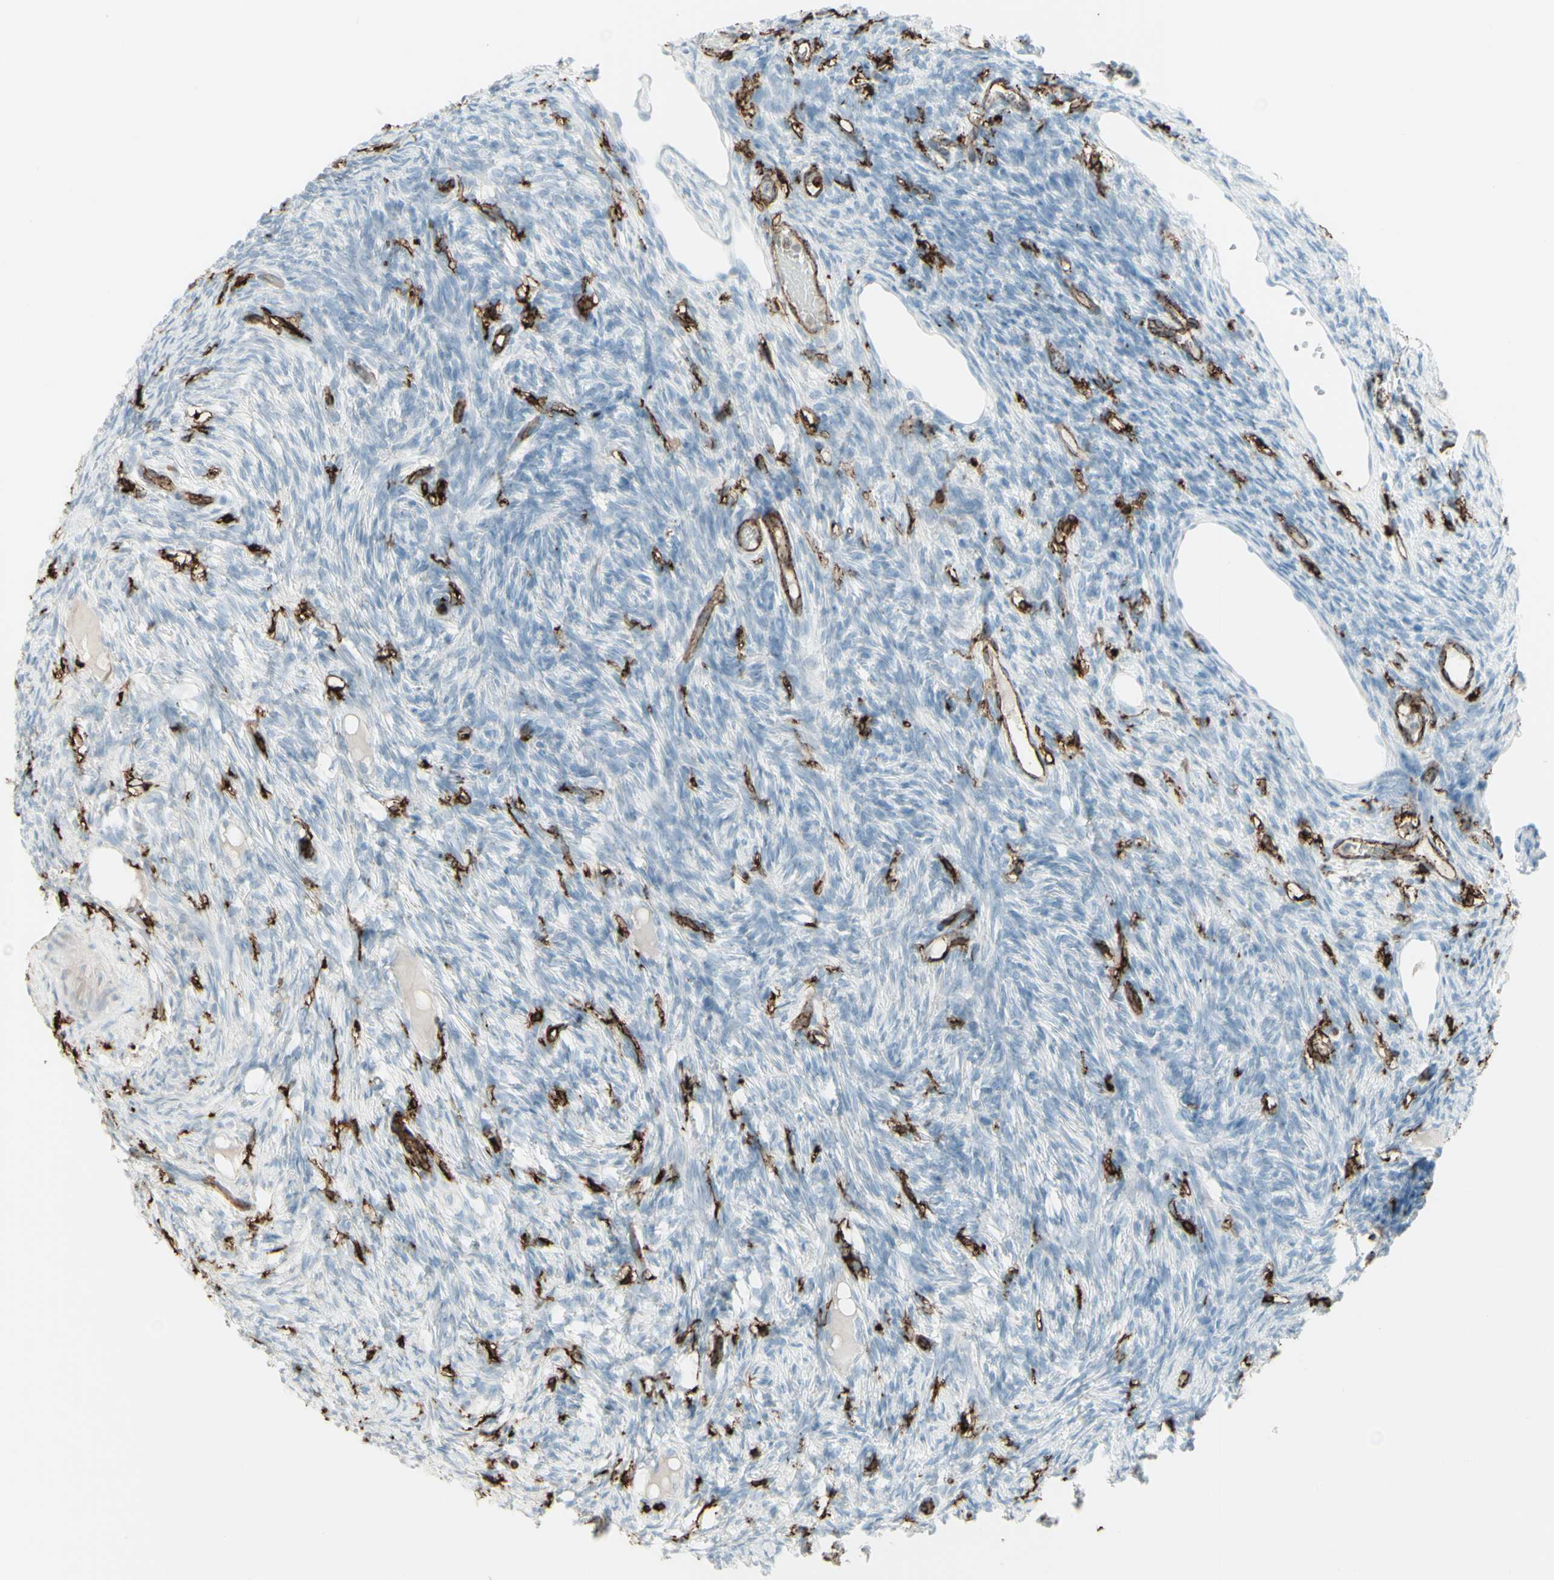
{"staining": {"intensity": "negative", "quantity": "none", "location": "none"}, "tissue": "ovary", "cell_type": "Follicle cells", "image_type": "normal", "snomed": [{"axis": "morphology", "description": "Normal tissue, NOS"}, {"axis": "topography", "description": "Ovary"}], "caption": "Immunohistochemistry (IHC) image of normal ovary: human ovary stained with DAB (3,3'-diaminobenzidine) exhibits no significant protein positivity in follicle cells.", "gene": "HLA", "patient": {"sex": "female", "age": 33}}